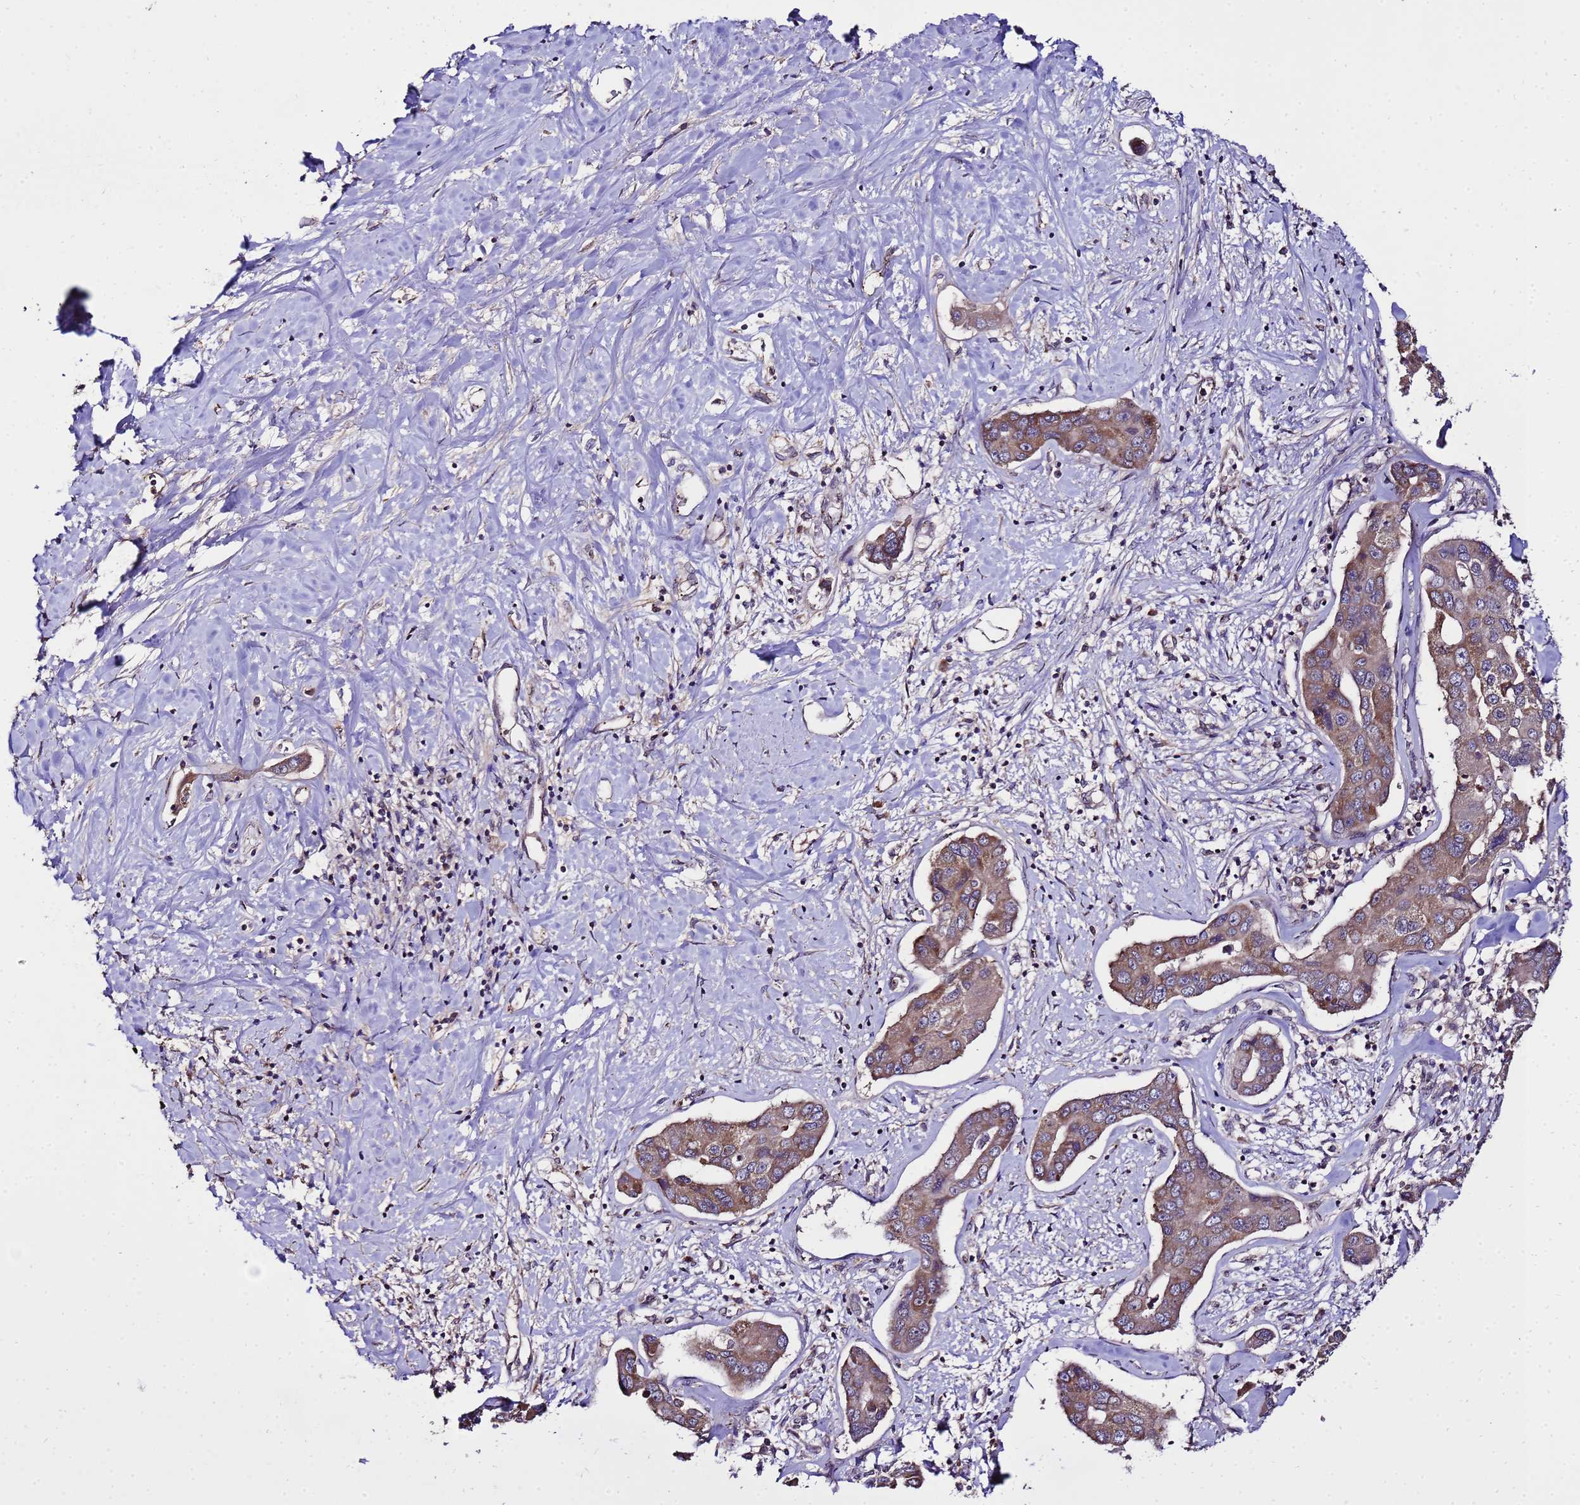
{"staining": {"intensity": "moderate", "quantity": ">75%", "location": "cytoplasmic/membranous"}, "tissue": "liver cancer", "cell_type": "Tumor cells", "image_type": "cancer", "snomed": [{"axis": "morphology", "description": "Cholangiocarcinoma"}, {"axis": "topography", "description": "Liver"}], "caption": "Moderate cytoplasmic/membranous expression for a protein is identified in approximately >75% of tumor cells of liver cancer (cholangiocarcinoma) using IHC.", "gene": "ZNF329", "patient": {"sex": "male", "age": 59}}